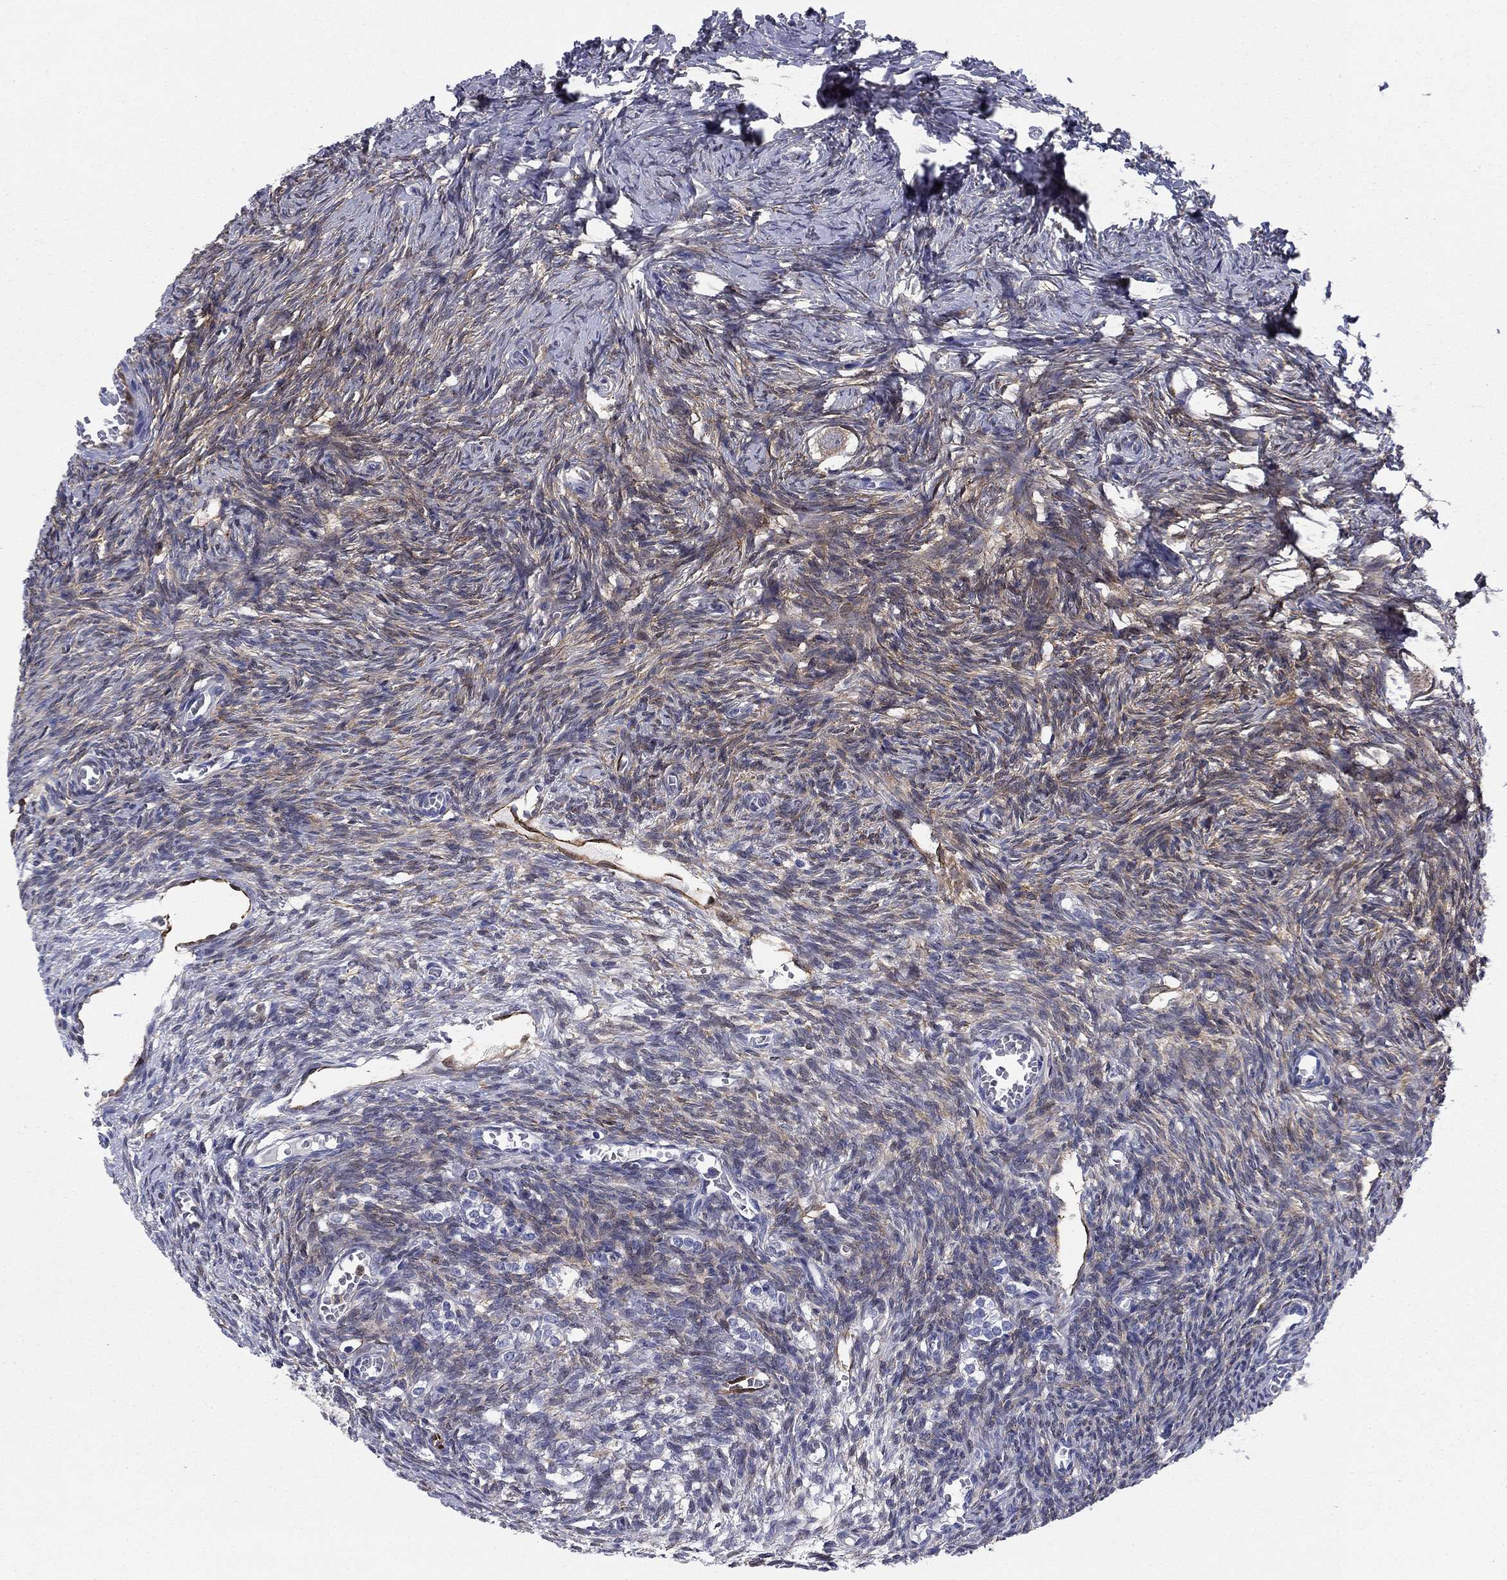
{"staining": {"intensity": "negative", "quantity": "none", "location": "none"}, "tissue": "ovary", "cell_type": "Follicle cells", "image_type": "normal", "snomed": [{"axis": "morphology", "description": "Normal tissue, NOS"}, {"axis": "topography", "description": "Ovary"}], "caption": "The image reveals no staining of follicle cells in benign ovary. The staining is performed using DAB (3,3'-diaminobenzidine) brown chromogen with nuclei counter-stained in using hematoxylin.", "gene": "STMN1", "patient": {"sex": "female", "age": 27}}